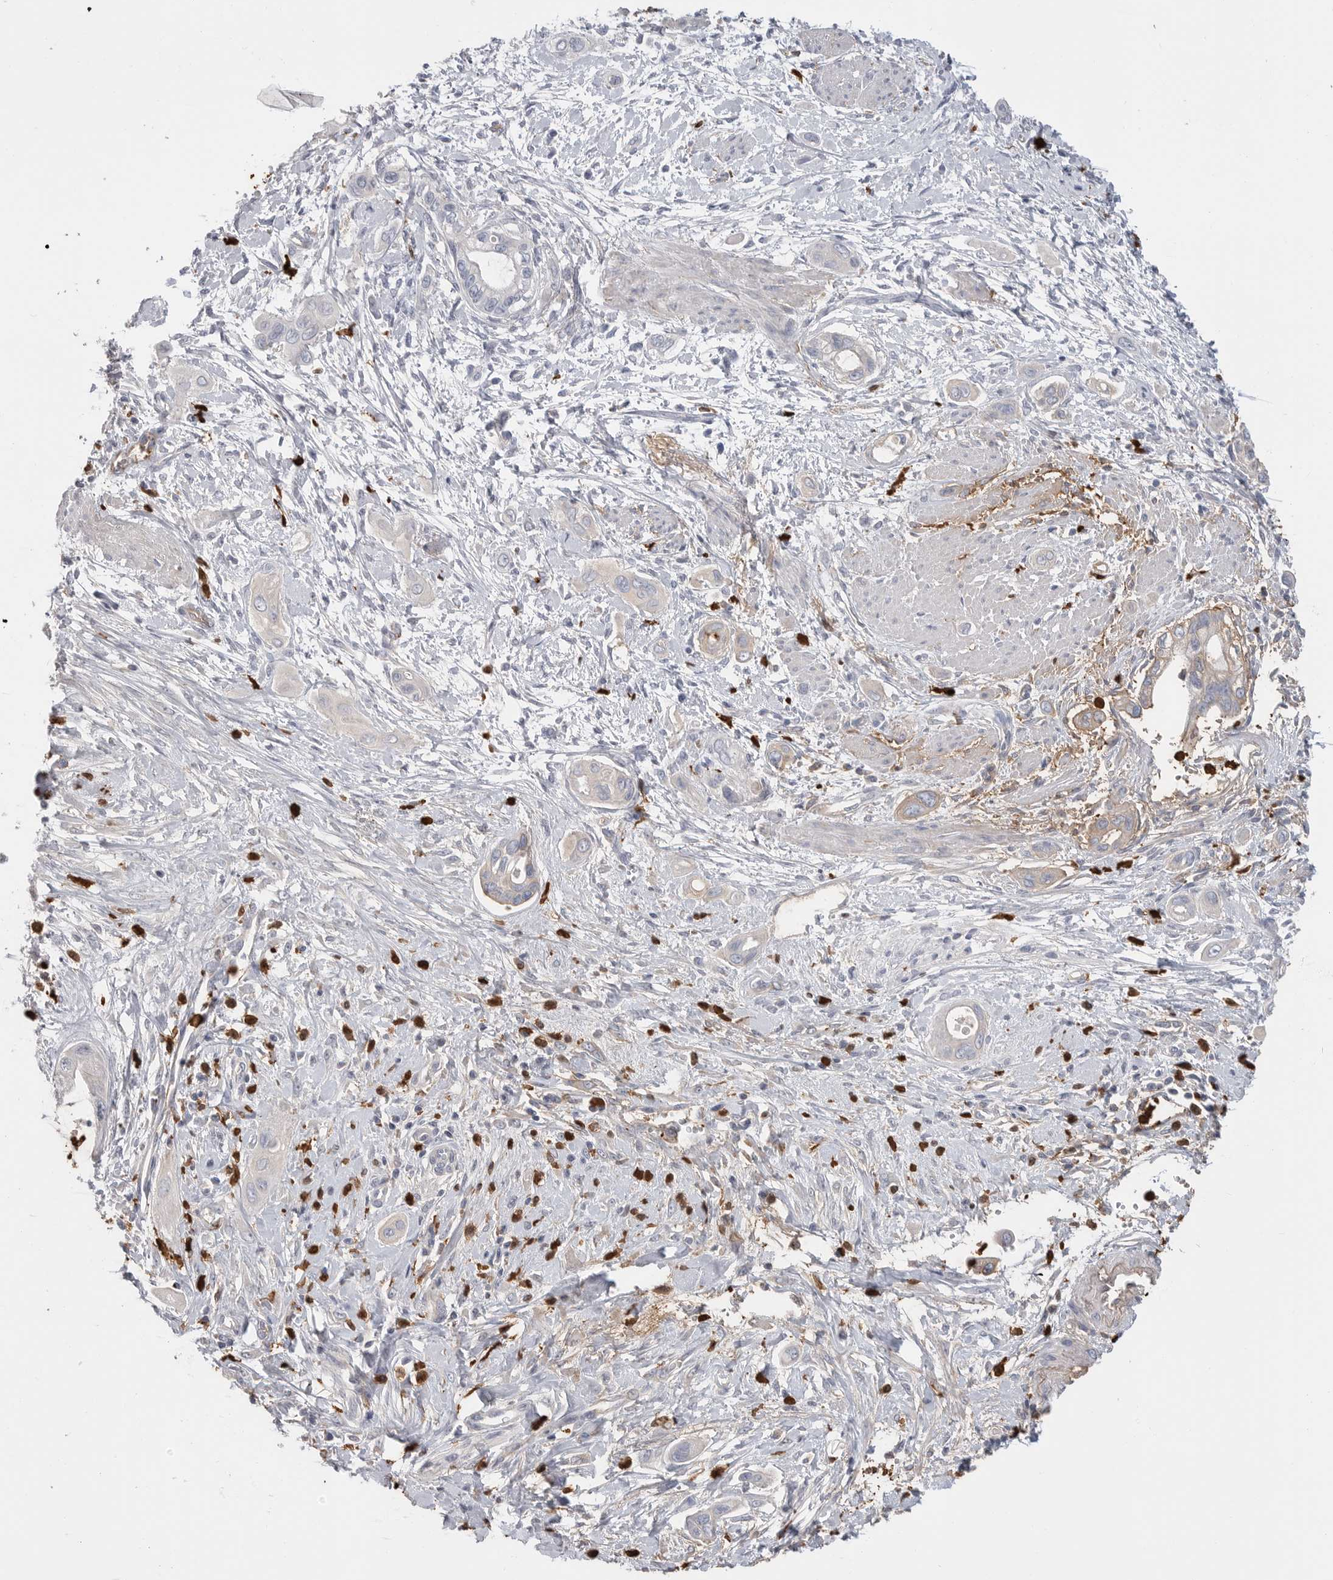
{"staining": {"intensity": "negative", "quantity": "none", "location": "none"}, "tissue": "pancreatic cancer", "cell_type": "Tumor cells", "image_type": "cancer", "snomed": [{"axis": "morphology", "description": "Adenocarcinoma, NOS"}, {"axis": "topography", "description": "Pancreas"}], "caption": "Immunohistochemistry histopathology image of human pancreatic cancer (adenocarcinoma) stained for a protein (brown), which demonstrates no positivity in tumor cells. (Brightfield microscopy of DAB (3,3'-diaminobenzidine) immunohistochemistry at high magnification).", "gene": "CYB561D1", "patient": {"sex": "male", "age": 59}}